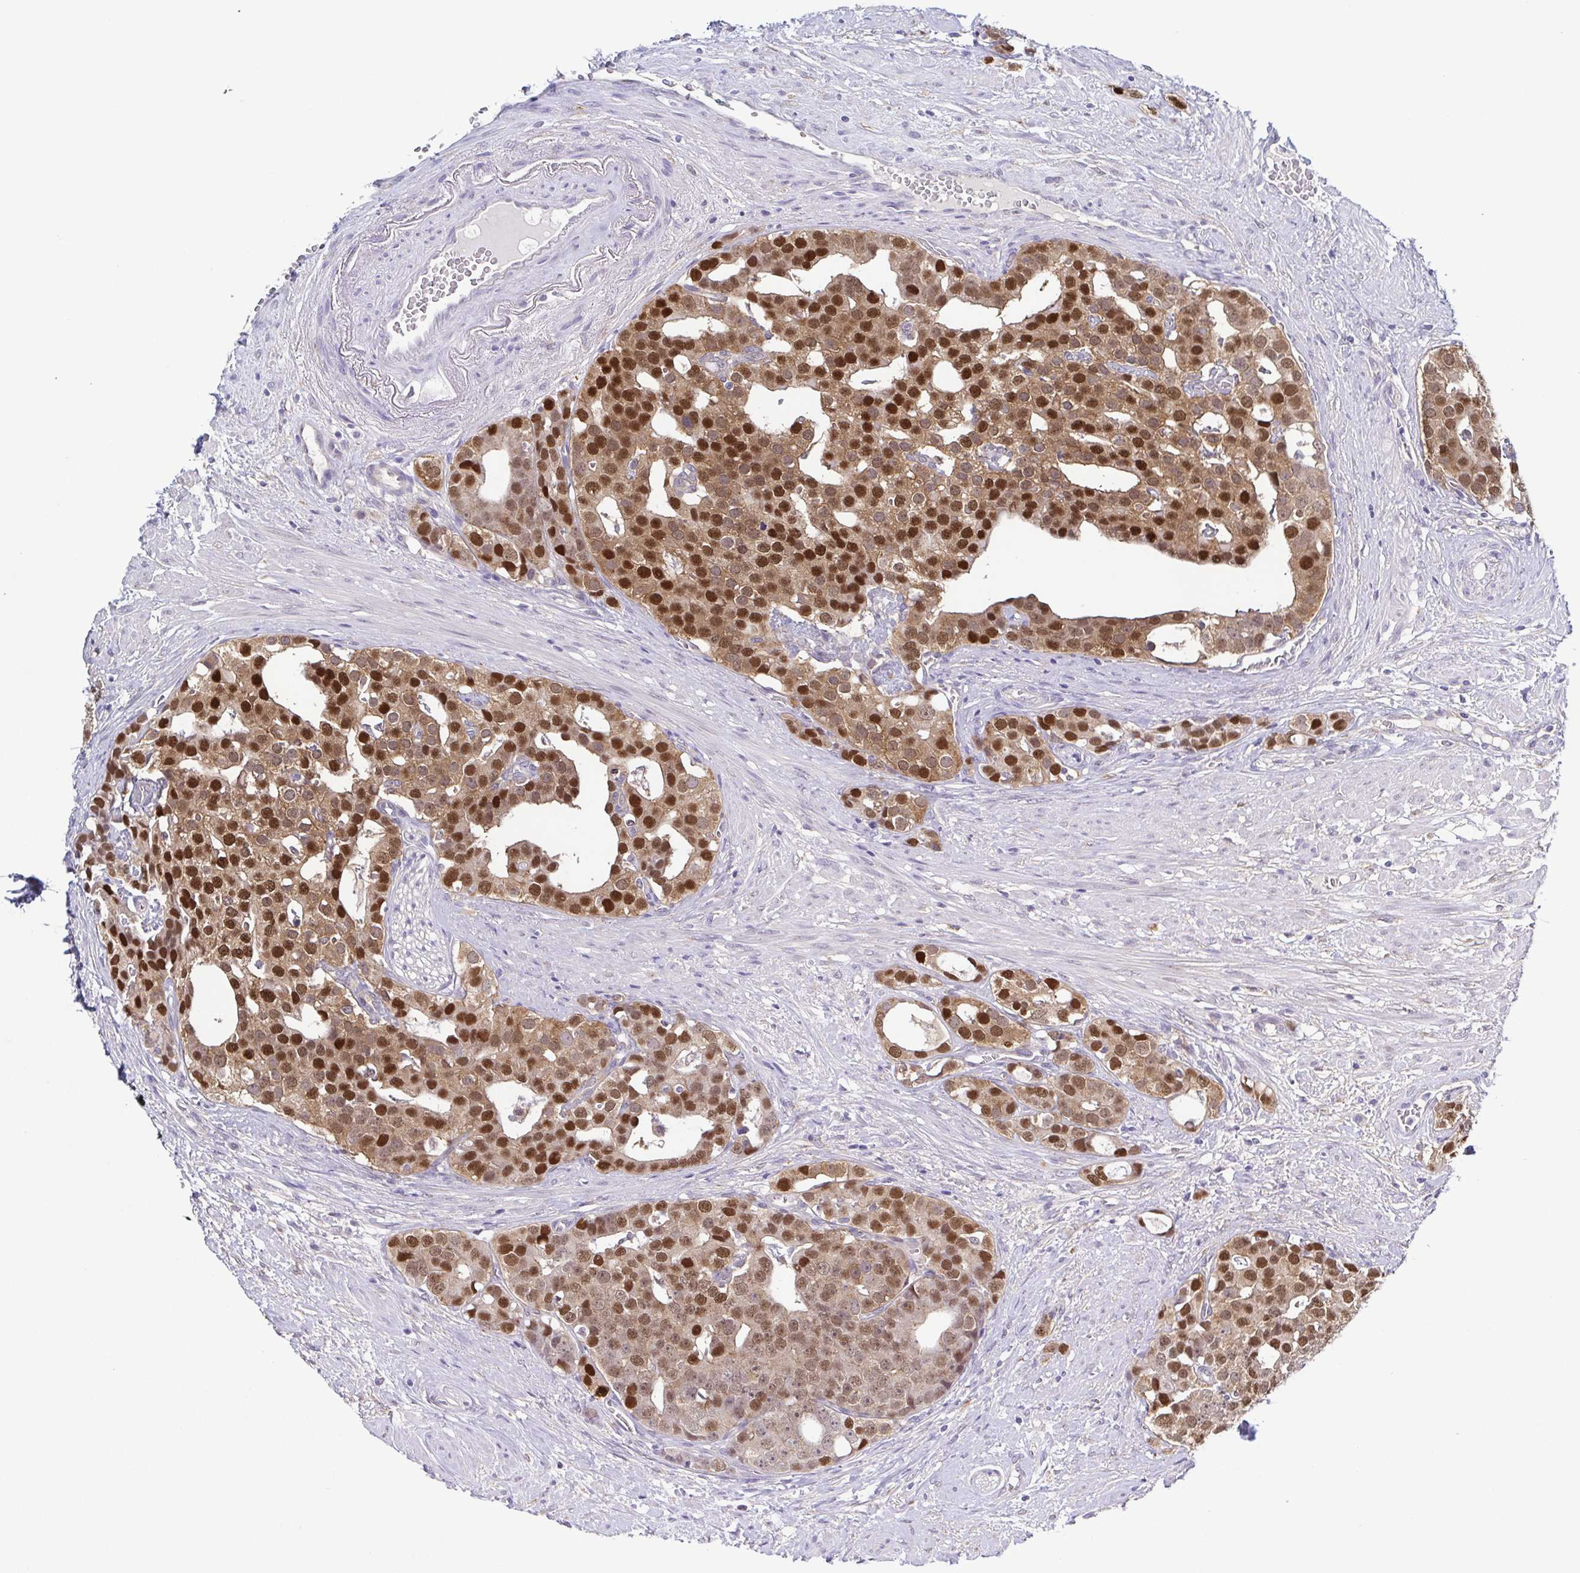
{"staining": {"intensity": "strong", "quantity": "25%-75%", "location": "nuclear"}, "tissue": "prostate cancer", "cell_type": "Tumor cells", "image_type": "cancer", "snomed": [{"axis": "morphology", "description": "Adenocarcinoma, High grade"}, {"axis": "topography", "description": "Prostate"}], "caption": "Human prostate cancer (adenocarcinoma (high-grade)) stained with a protein marker displays strong staining in tumor cells.", "gene": "UBE2Q1", "patient": {"sex": "male", "age": 71}}